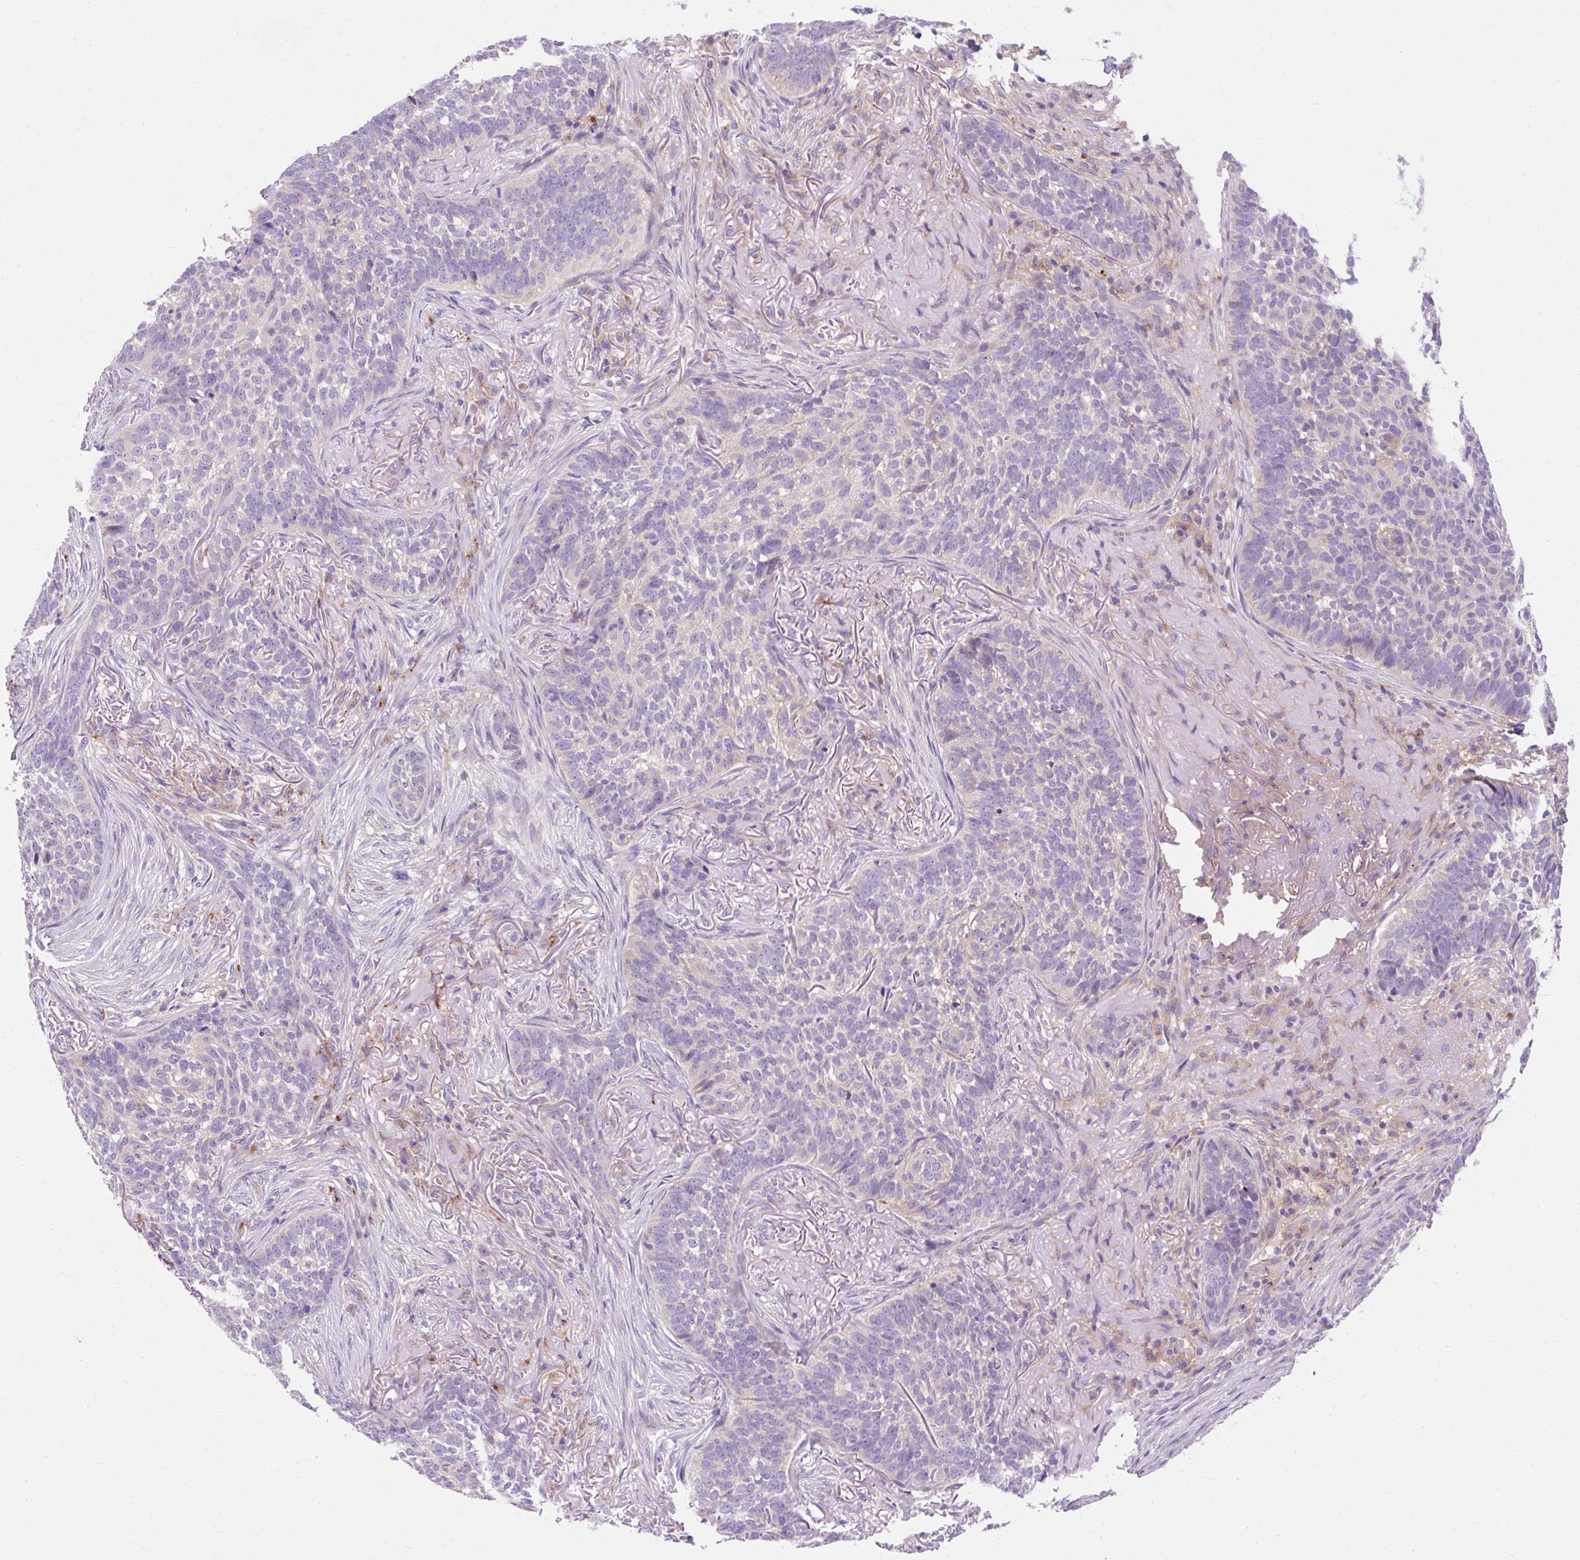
{"staining": {"intensity": "negative", "quantity": "none", "location": "none"}, "tissue": "skin cancer", "cell_type": "Tumor cells", "image_type": "cancer", "snomed": [{"axis": "morphology", "description": "Basal cell carcinoma"}, {"axis": "topography", "description": "Skin"}], "caption": "Immunohistochemical staining of human skin cancer reveals no significant positivity in tumor cells.", "gene": "OR4K15", "patient": {"sex": "male", "age": 85}}